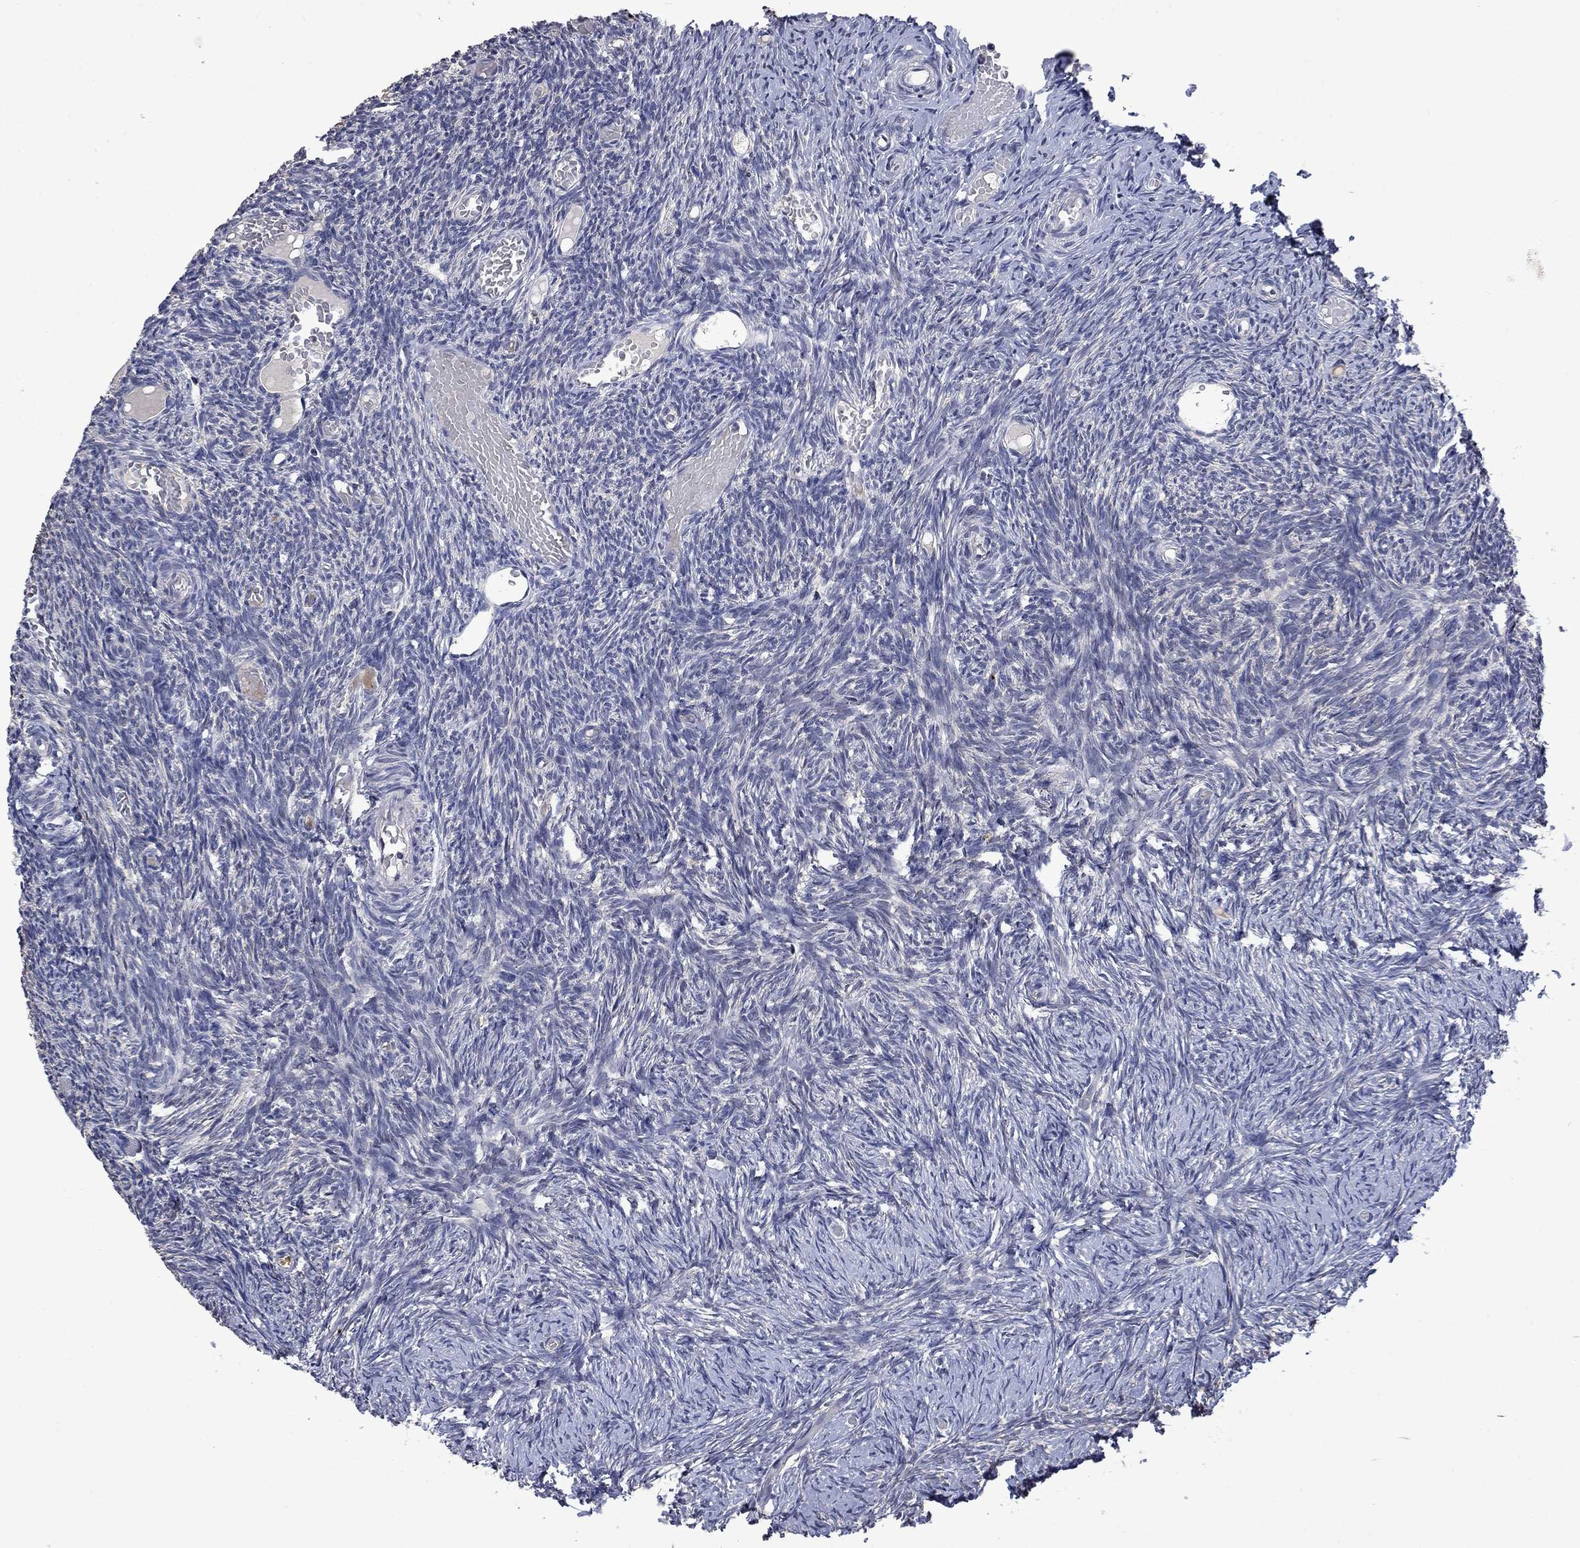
{"staining": {"intensity": "negative", "quantity": "none", "location": "none"}, "tissue": "ovary", "cell_type": "Follicle cells", "image_type": "normal", "snomed": [{"axis": "morphology", "description": "Normal tissue, NOS"}, {"axis": "topography", "description": "Ovary"}], "caption": "Immunohistochemistry photomicrograph of benign ovary stained for a protein (brown), which shows no positivity in follicle cells.", "gene": "PHKA1", "patient": {"sex": "female", "age": 39}}